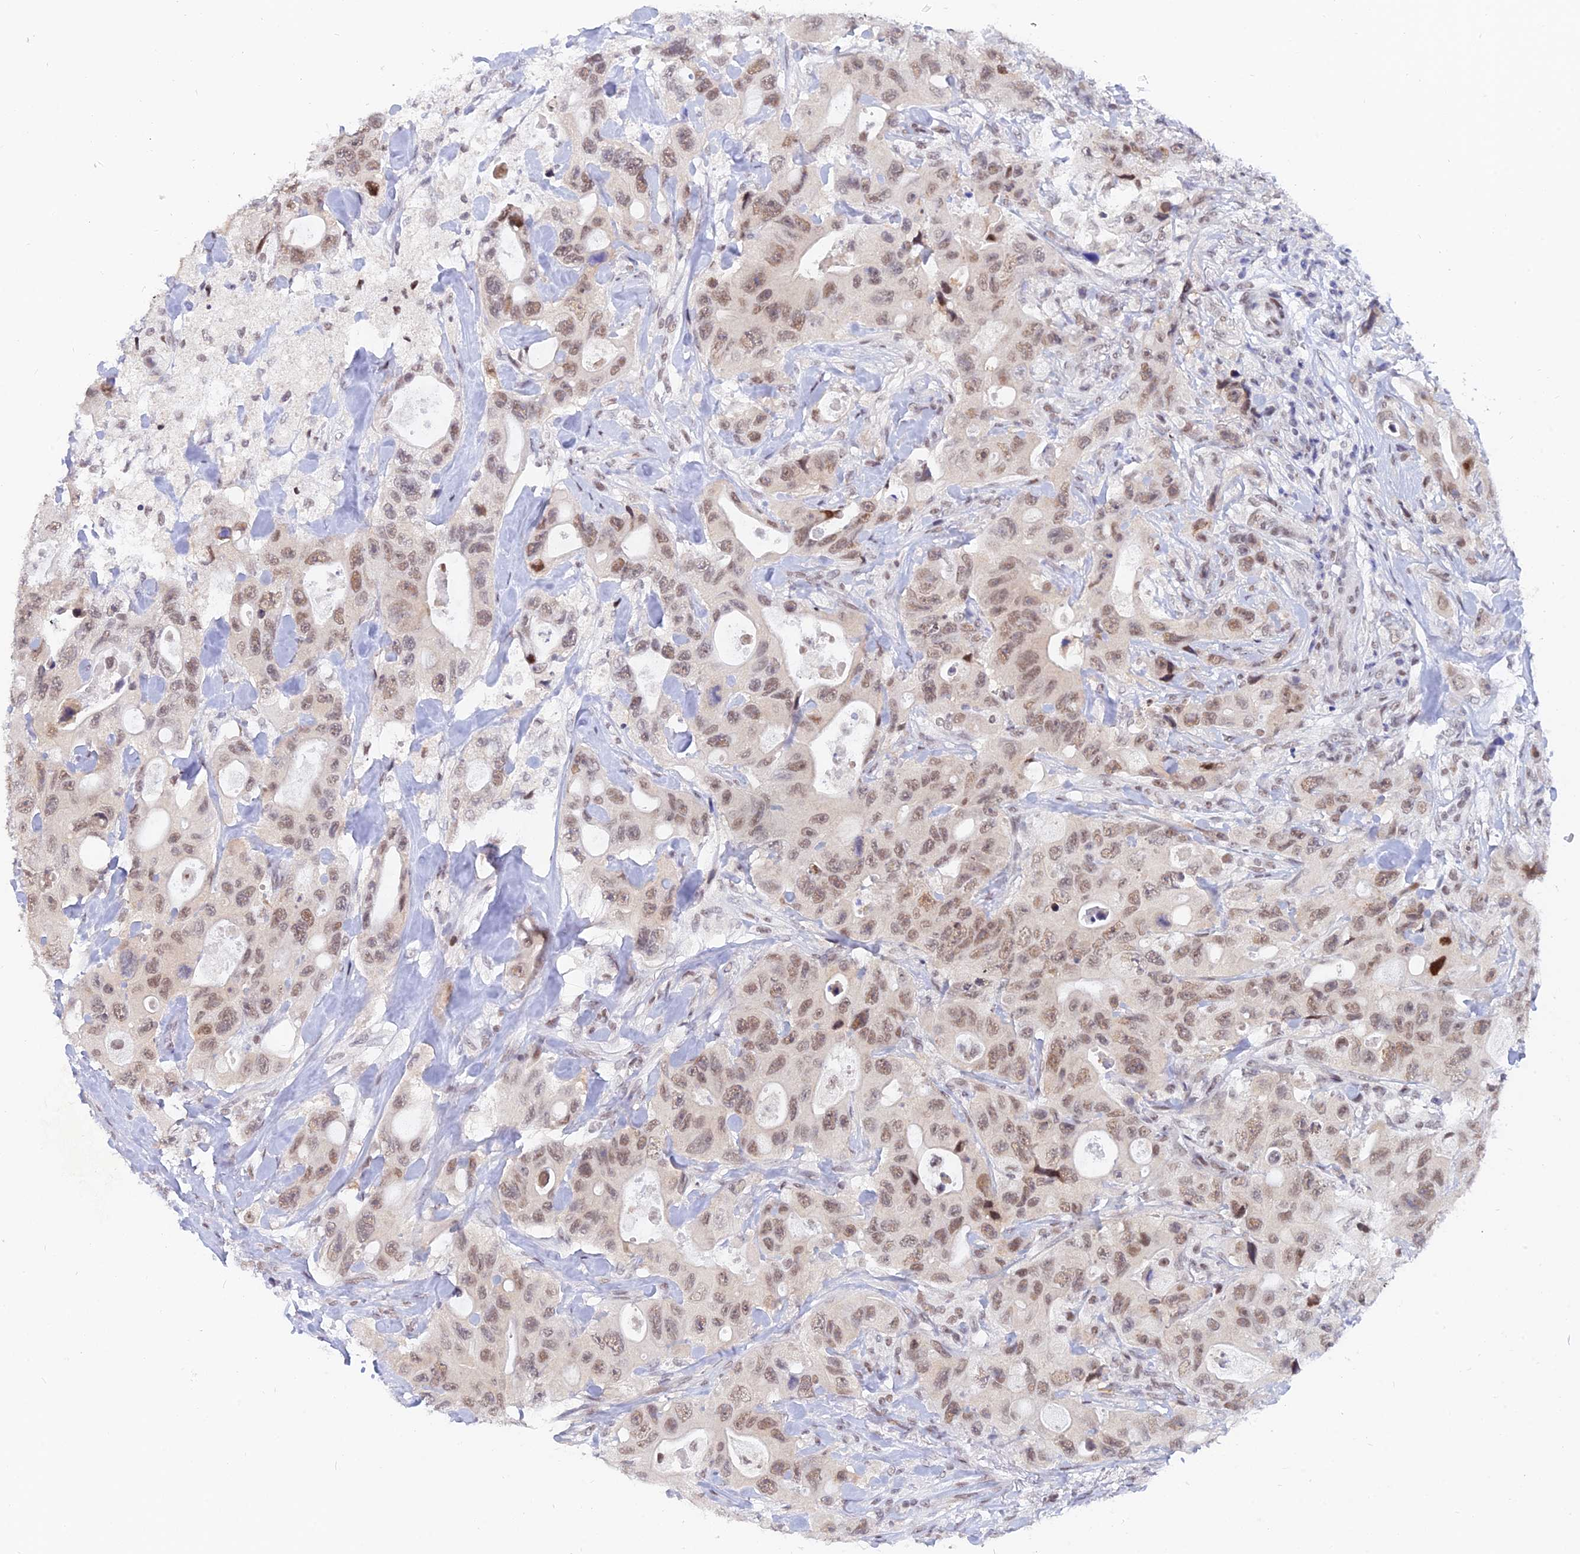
{"staining": {"intensity": "moderate", "quantity": ">75%", "location": "nuclear"}, "tissue": "colorectal cancer", "cell_type": "Tumor cells", "image_type": "cancer", "snomed": [{"axis": "morphology", "description": "Adenocarcinoma, NOS"}, {"axis": "topography", "description": "Colon"}], "caption": "A photomicrograph of colorectal cancer stained for a protein demonstrates moderate nuclear brown staining in tumor cells.", "gene": "DPY30", "patient": {"sex": "female", "age": 46}}